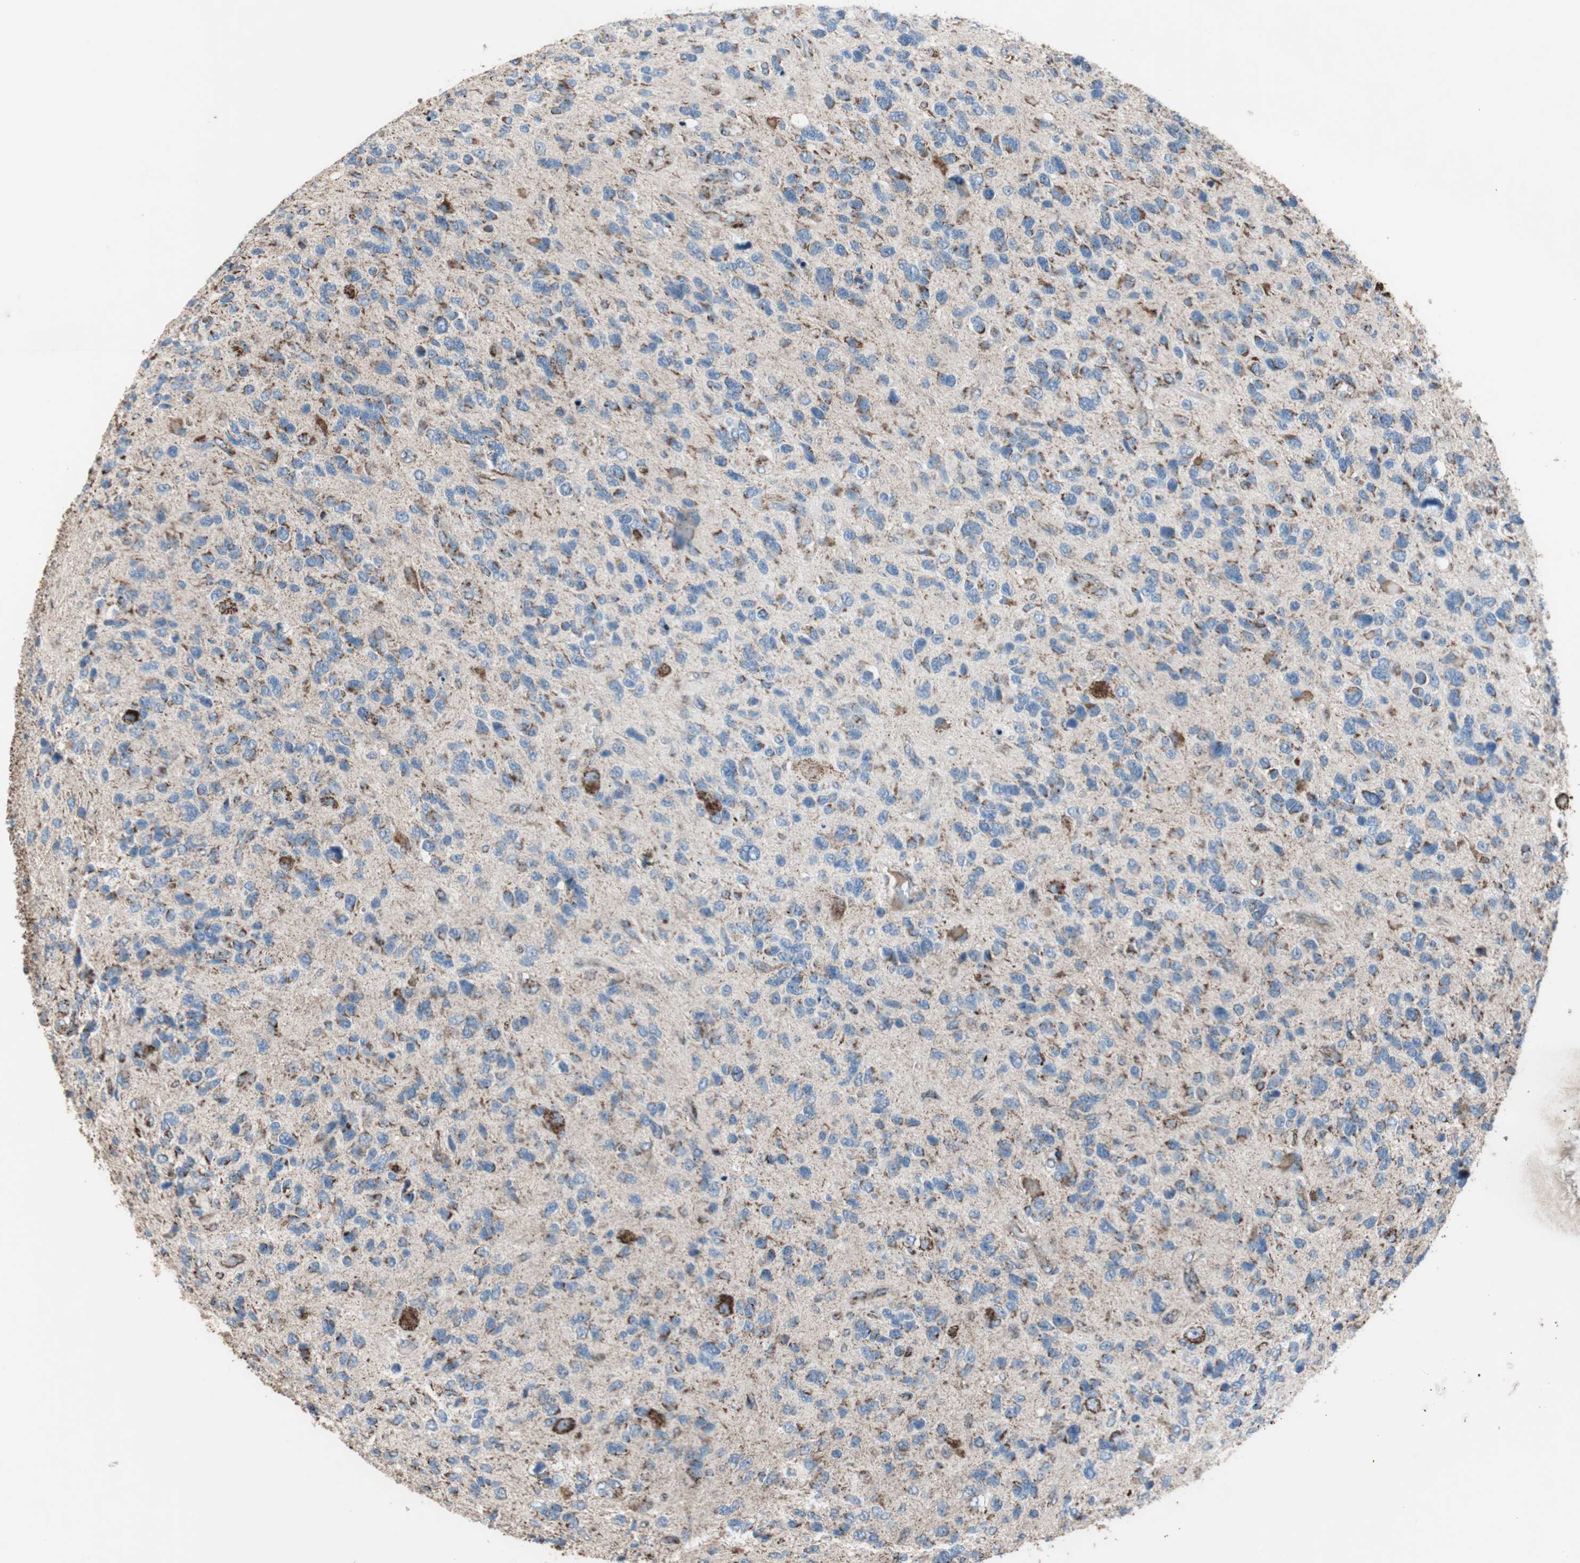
{"staining": {"intensity": "moderate", "quantity": "<25%", "location": "cytoplasmic/membranous"}, "tissue": "glioma", "cell_type": "Tumor cells", "image_type": "cancer", "snomed": [{"axis": "morphology", "description": "Glioma, malignant, High grade"}, {"axis": "topography", "description": "Brain"}], "caption": "Immunohistochemical staining of glioma exhibits low levels of moderate cytoplasmic/membranous positivity in about <25% of tumor cells.", "gene": "PCSK4", "patient": {"sex": "female", "age": 58}}